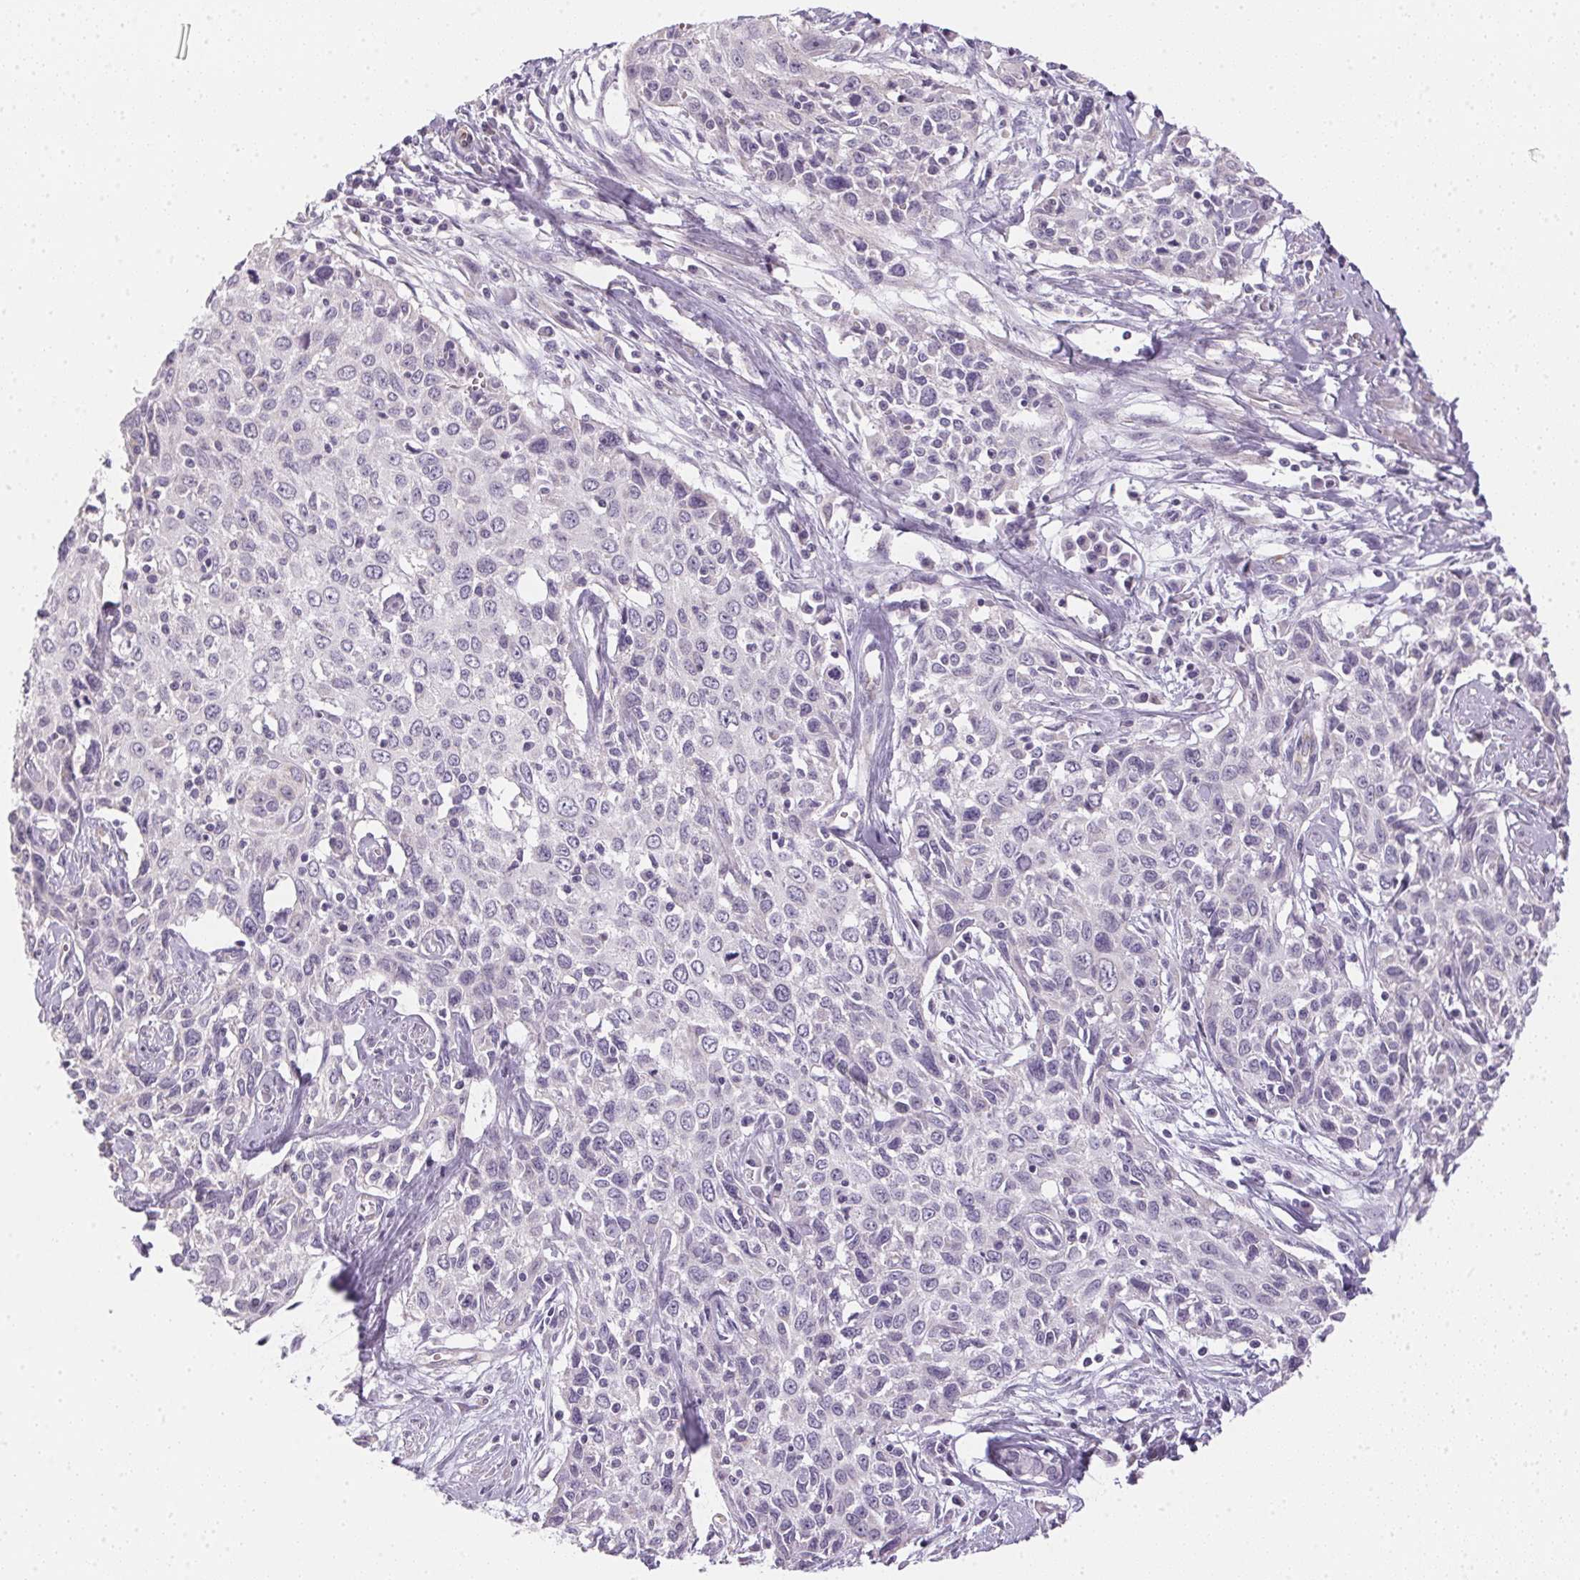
{"staining": {"intensity": "negative", "quantity": "none", "location": "none"}, "tissue": "cervical cancer", "cell_type": "Tumor cells", "image_type": "cancer", "snomed": [{"axis": "morphology", "description": "Squamous cell carcinoma, NOS"}, {"axis": "topography", "description": "Cervix"}], "caption": "Tumor cells show no significant expression in cervical cancer.", "gene": "SMYD1", "patient": {"sex": "female", "age": 38}}